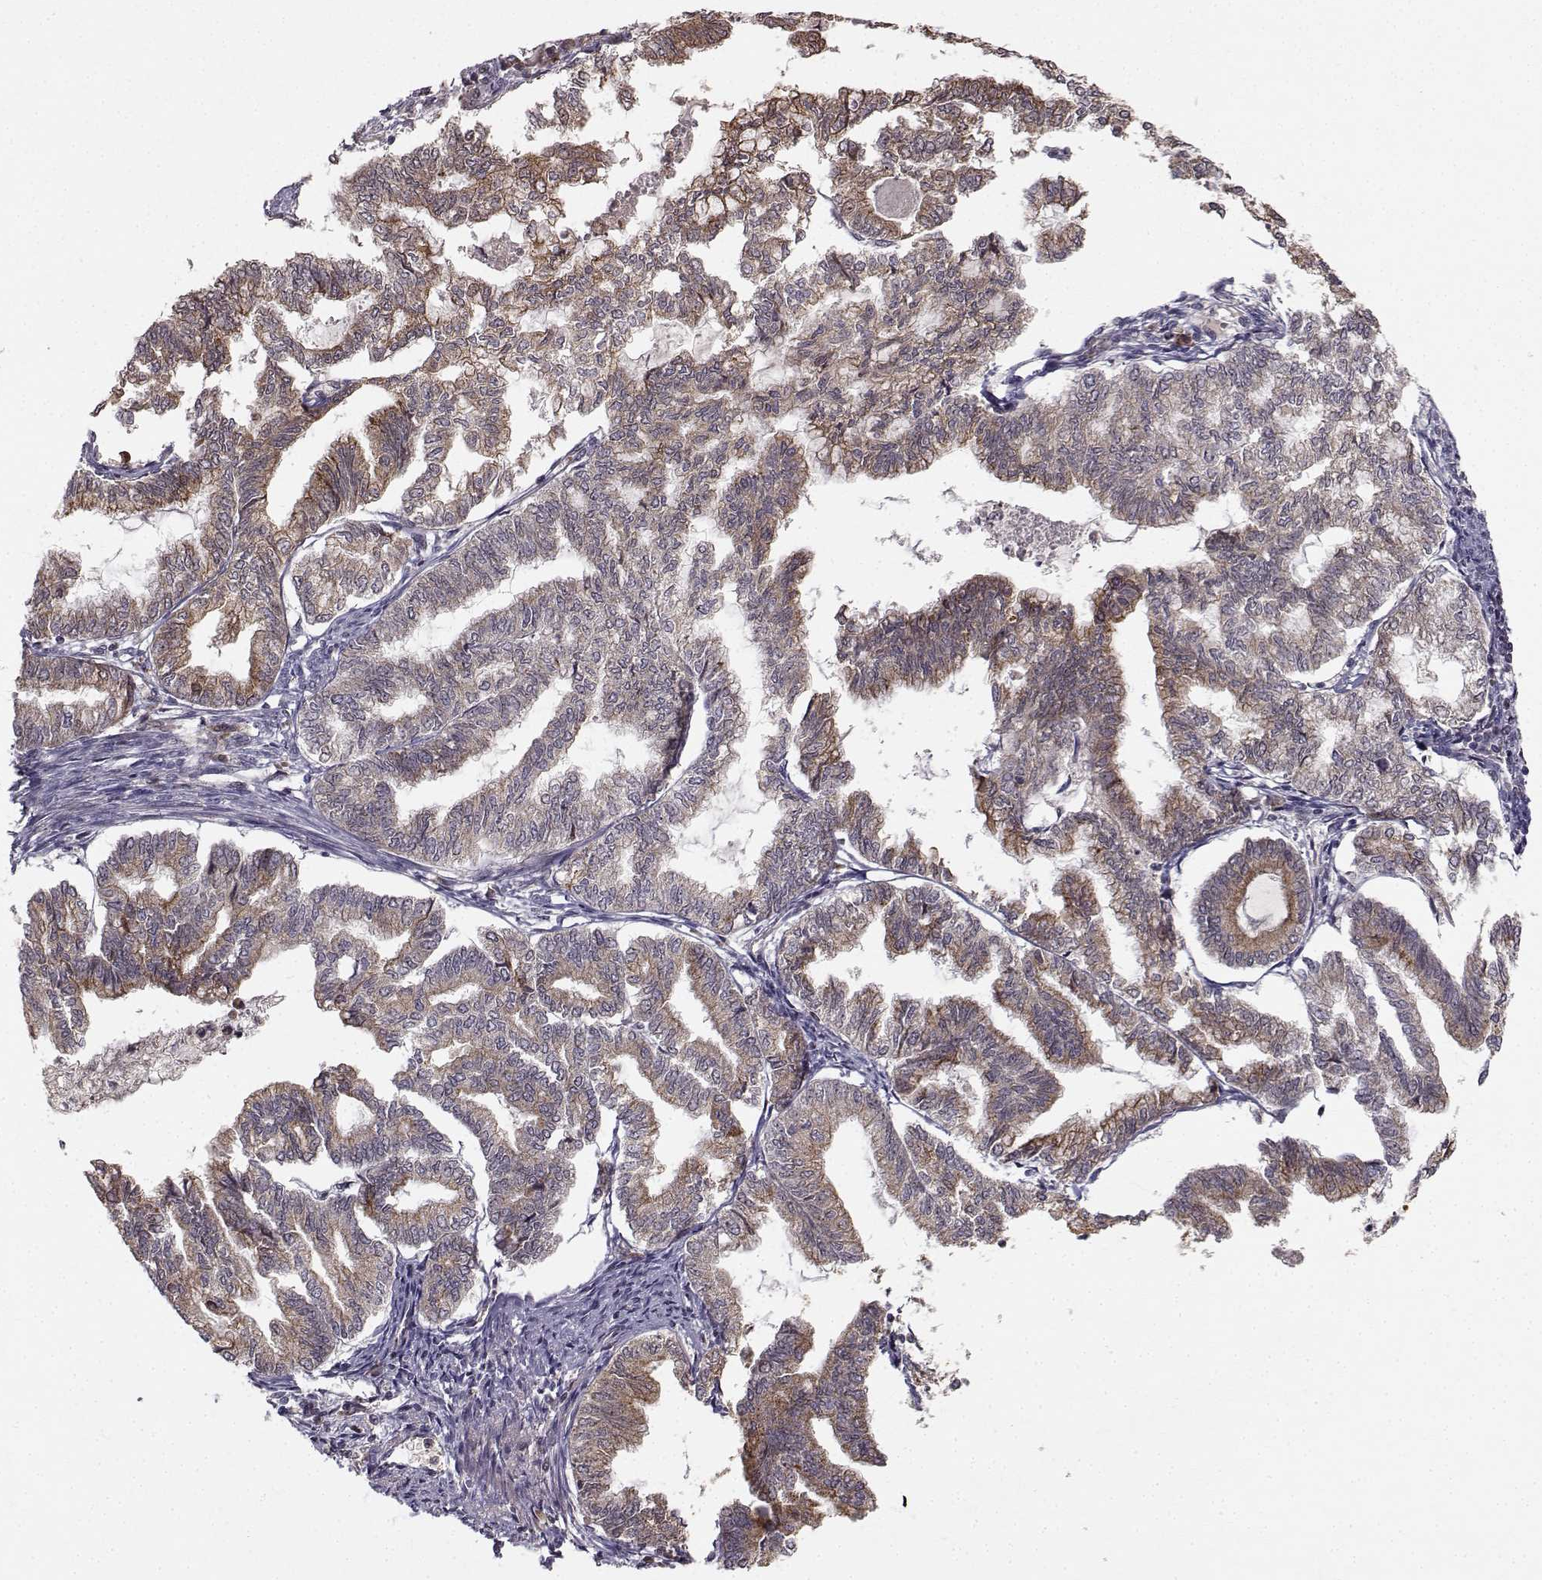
{"staining": {"intensity": "moderate", "quantity": "25%-75%", "location": "cytoplasmic/membranous"}, "tissue": "endometrial cancer", "cell_type": "Tumor cells", "image_type": "cancer", "snomed": [{"axis": "morphology", "description": "Adenocarcinoma, NOS"}, {"axis": "topography", "description": "Endometrium"}], "caption": "Endometrial cancer stained for a protein shows moderate cytoplasmic/membranous positivity in tumor cells. (IHC, brightfield microscopy, high magnification).", "gene": "APC", "patient": {"sex": "female", "age": 79}}